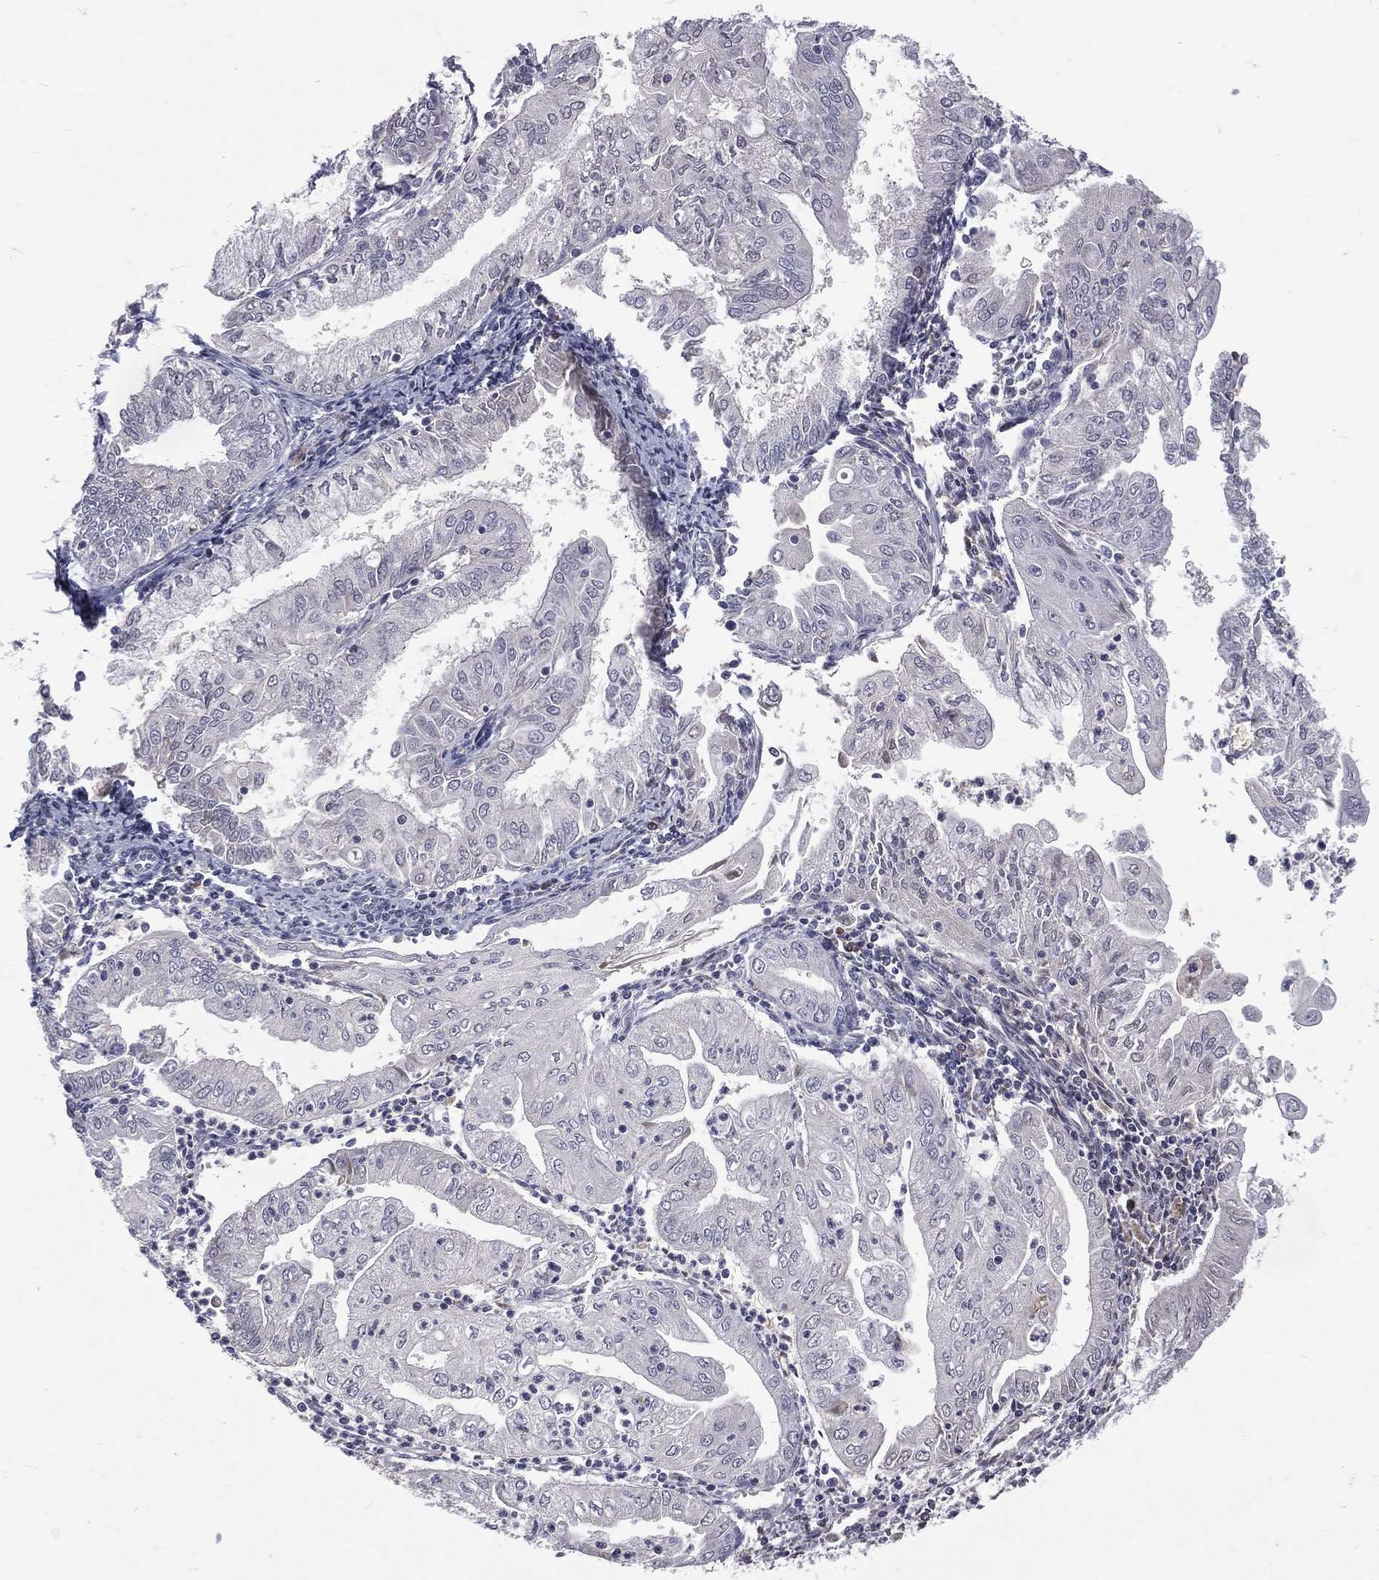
{"staining": {"intensity": "negative", "quantity": "none", "location": "none"}, "tissue": "endometrial cancer", "cell_type": "Tumor cells", "image_type": "cancer", "snomed": [{"axis": "morphology", "description": "Adenocarcinoma, NOS"}, {"axis": "topography", "description": "Endometrium"}], "caption": "The photomicrograph displays no staining of tumor cells in endometrial cancer (adenocarcinoma).", "gene": "DSG4", "patient": {"sex": "female", "age": 56}}